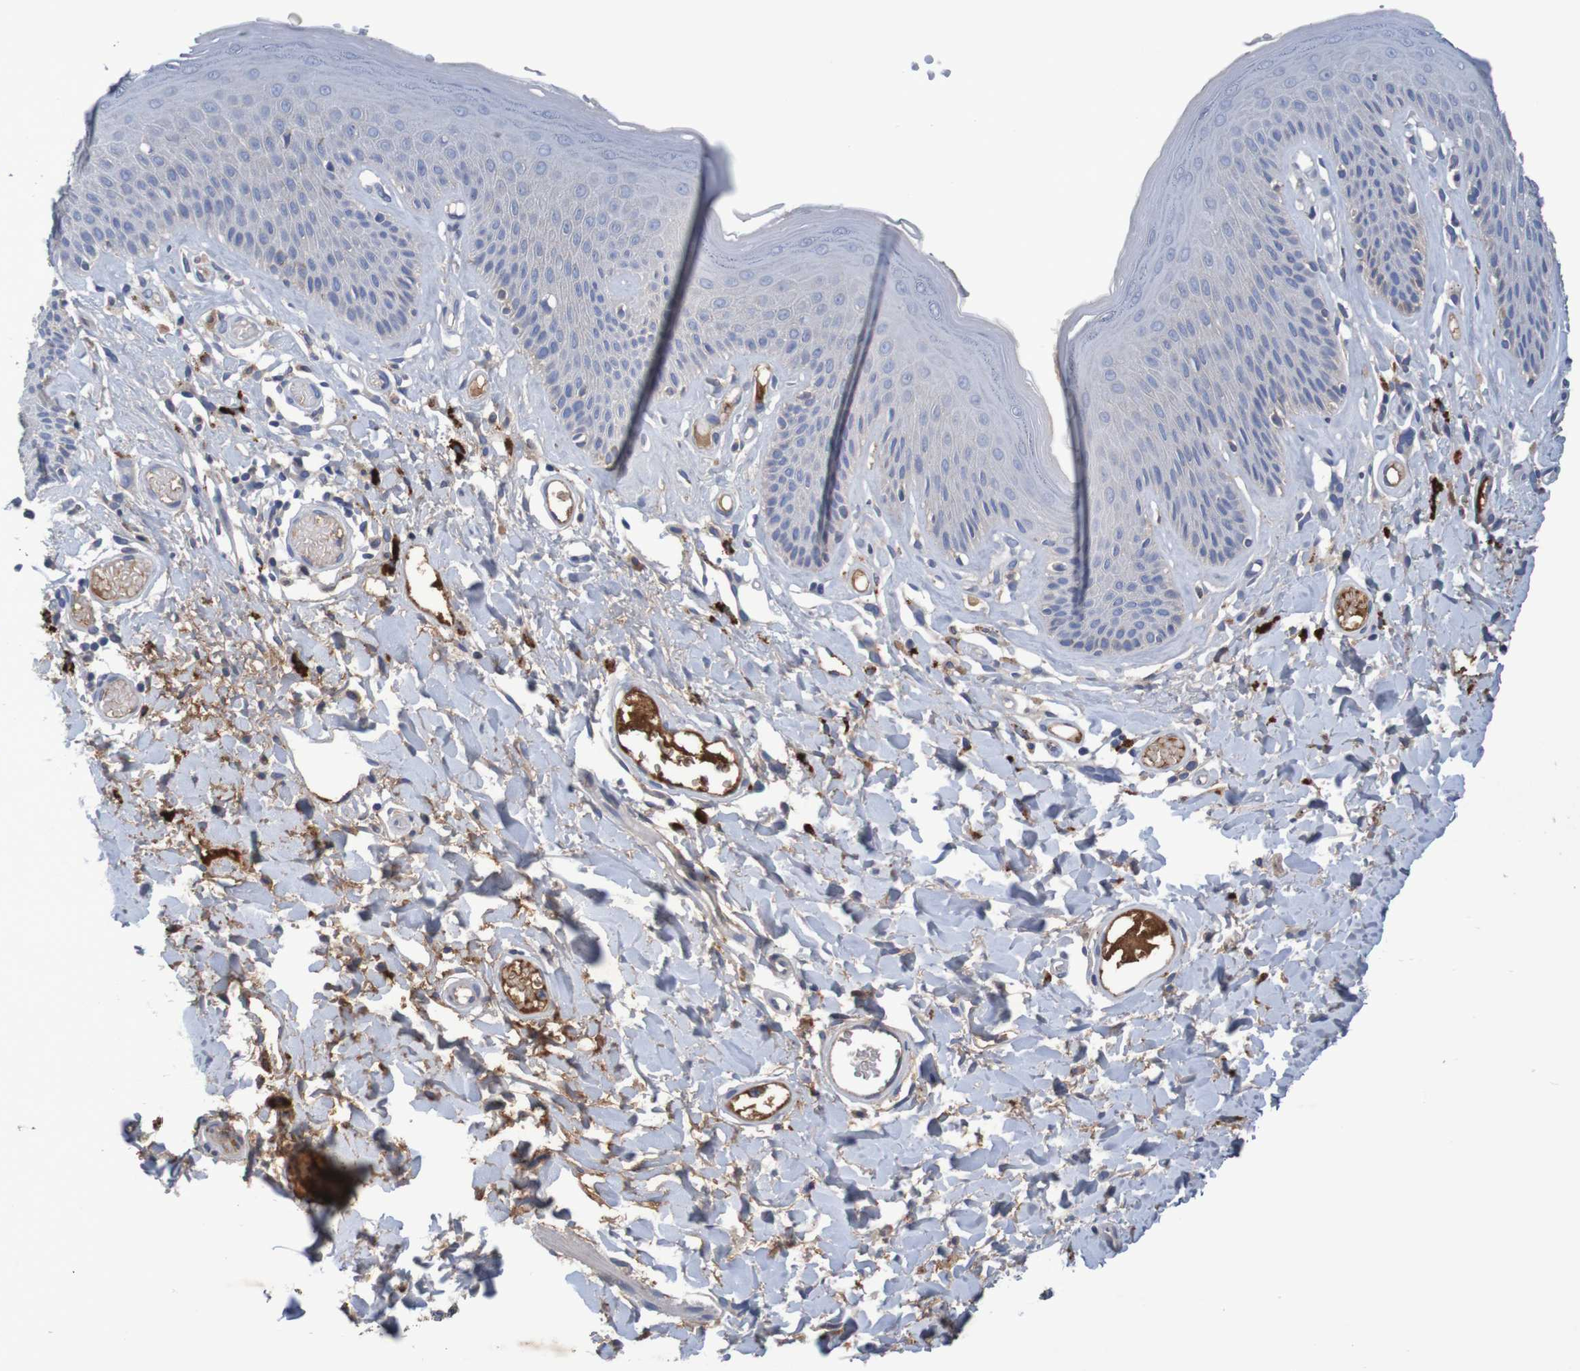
{"staining": {"intensity": "weak", "quantity": "<25%", "location": "cytoplasmic/membranous"}, "tissue": "skin", "cell_type": "Epidermal cells", "image_type": "normal", "snomed": [{"axis": "morphology", "description": "Normal tissue, NOS"}, {"axis": "topography", "description": "Vulva"}], "caption": "Immunohistochemical staining of normal skin displays no significant positivity in epidermal cells.", "gene": "LTA", "patient": {"sex": "female", "age": 73}}